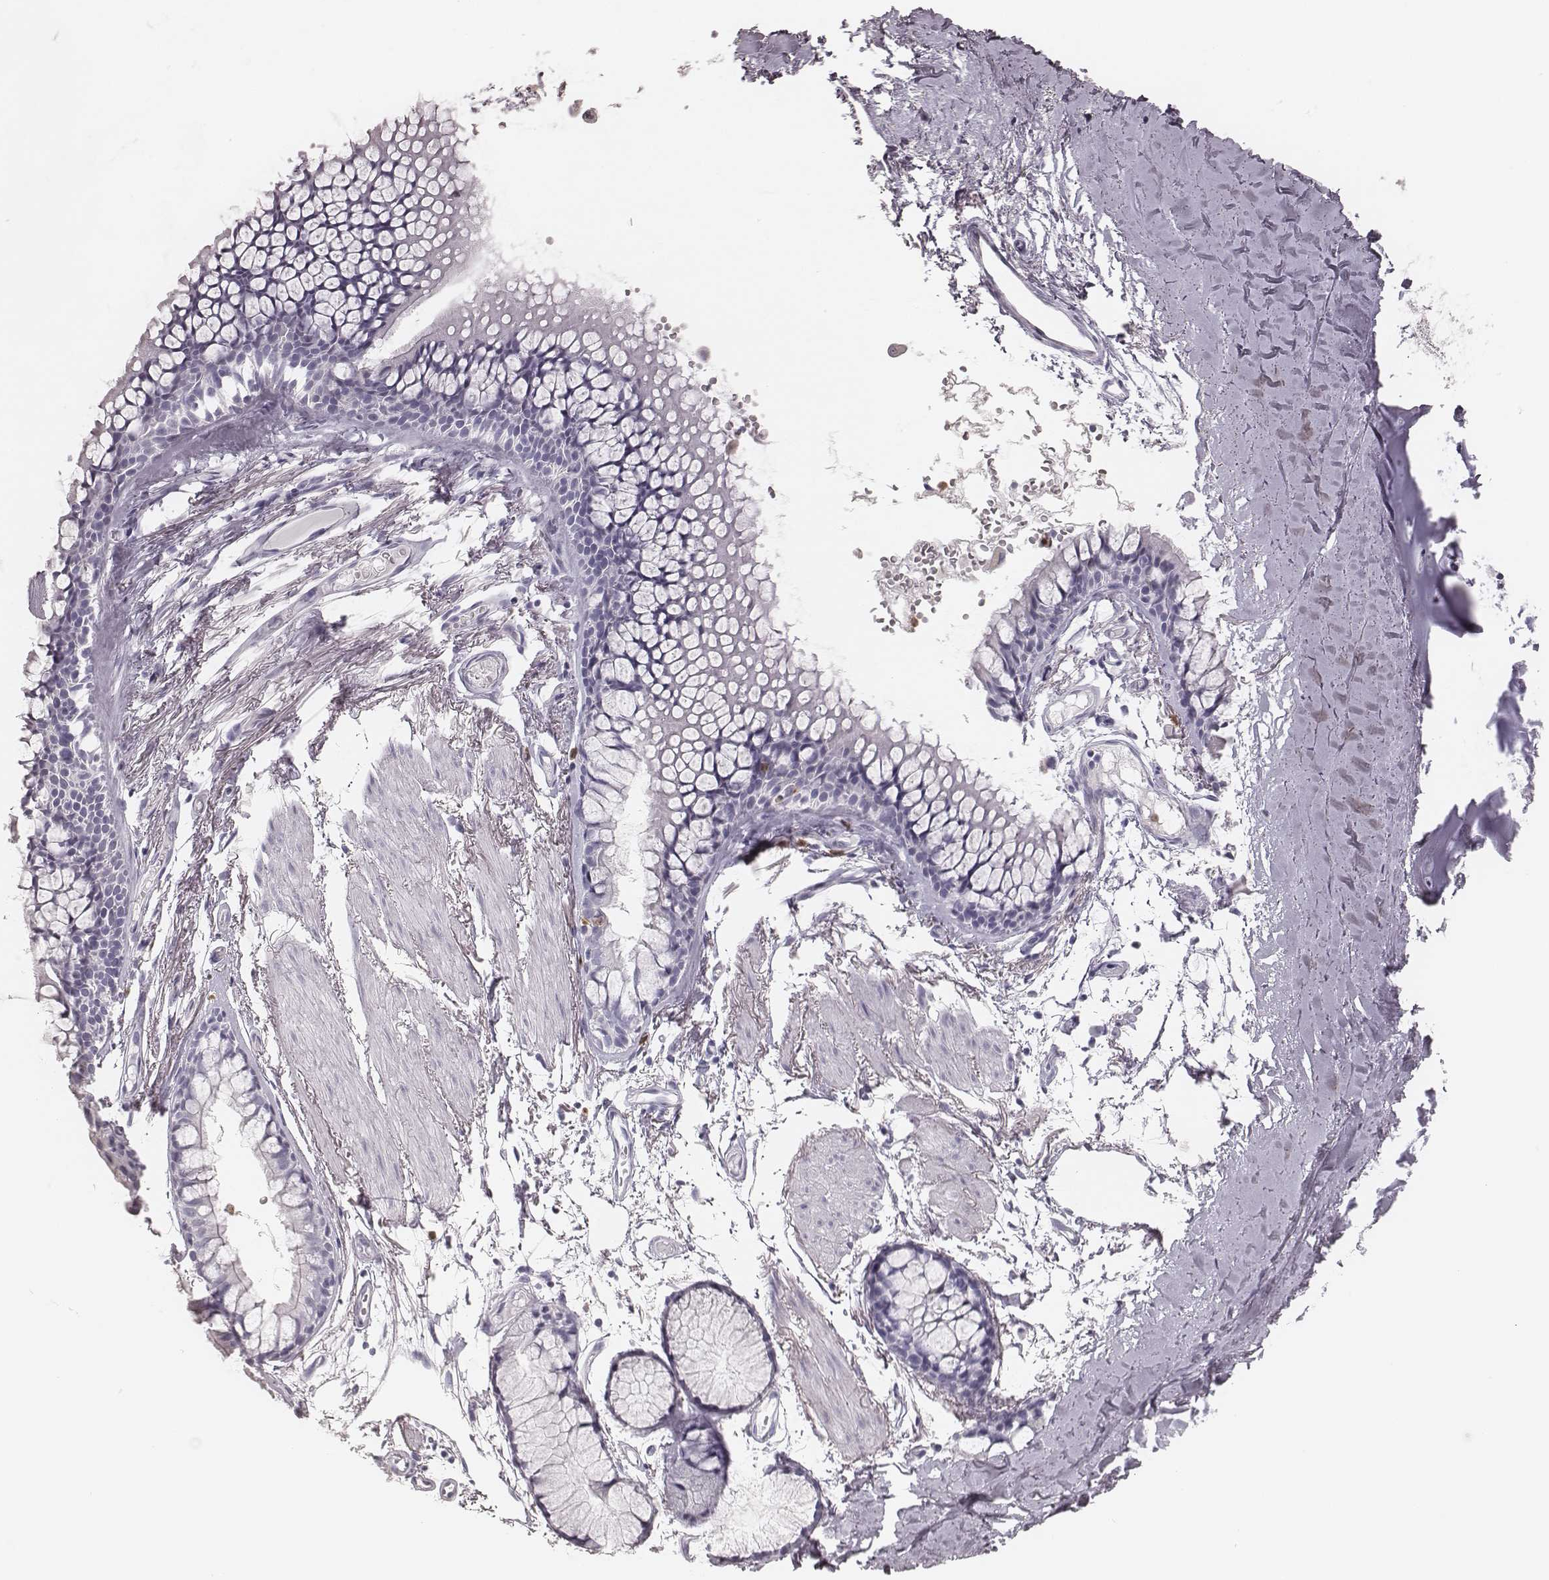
{"staining": {"intensity": "negative", "quantity": "none", "location": "none"}, "tissue": "adipose tissue", "cell_type": "Adipocytes", "image_type": "normal", "snomed": [{"axis": "morphology", "description": "Normal tissue, NOS"}, {"axis": "topography", "description": "Cartilage tissue"}, {"axis": "topography", "description": "Bronchus"}], "caption": "Immunohistochemistry of unremarkable human adipose tissue exhibits no positivity in adipocytes.", "gene": "ELANE", "patient": {"sex": "female", "age": 79}}